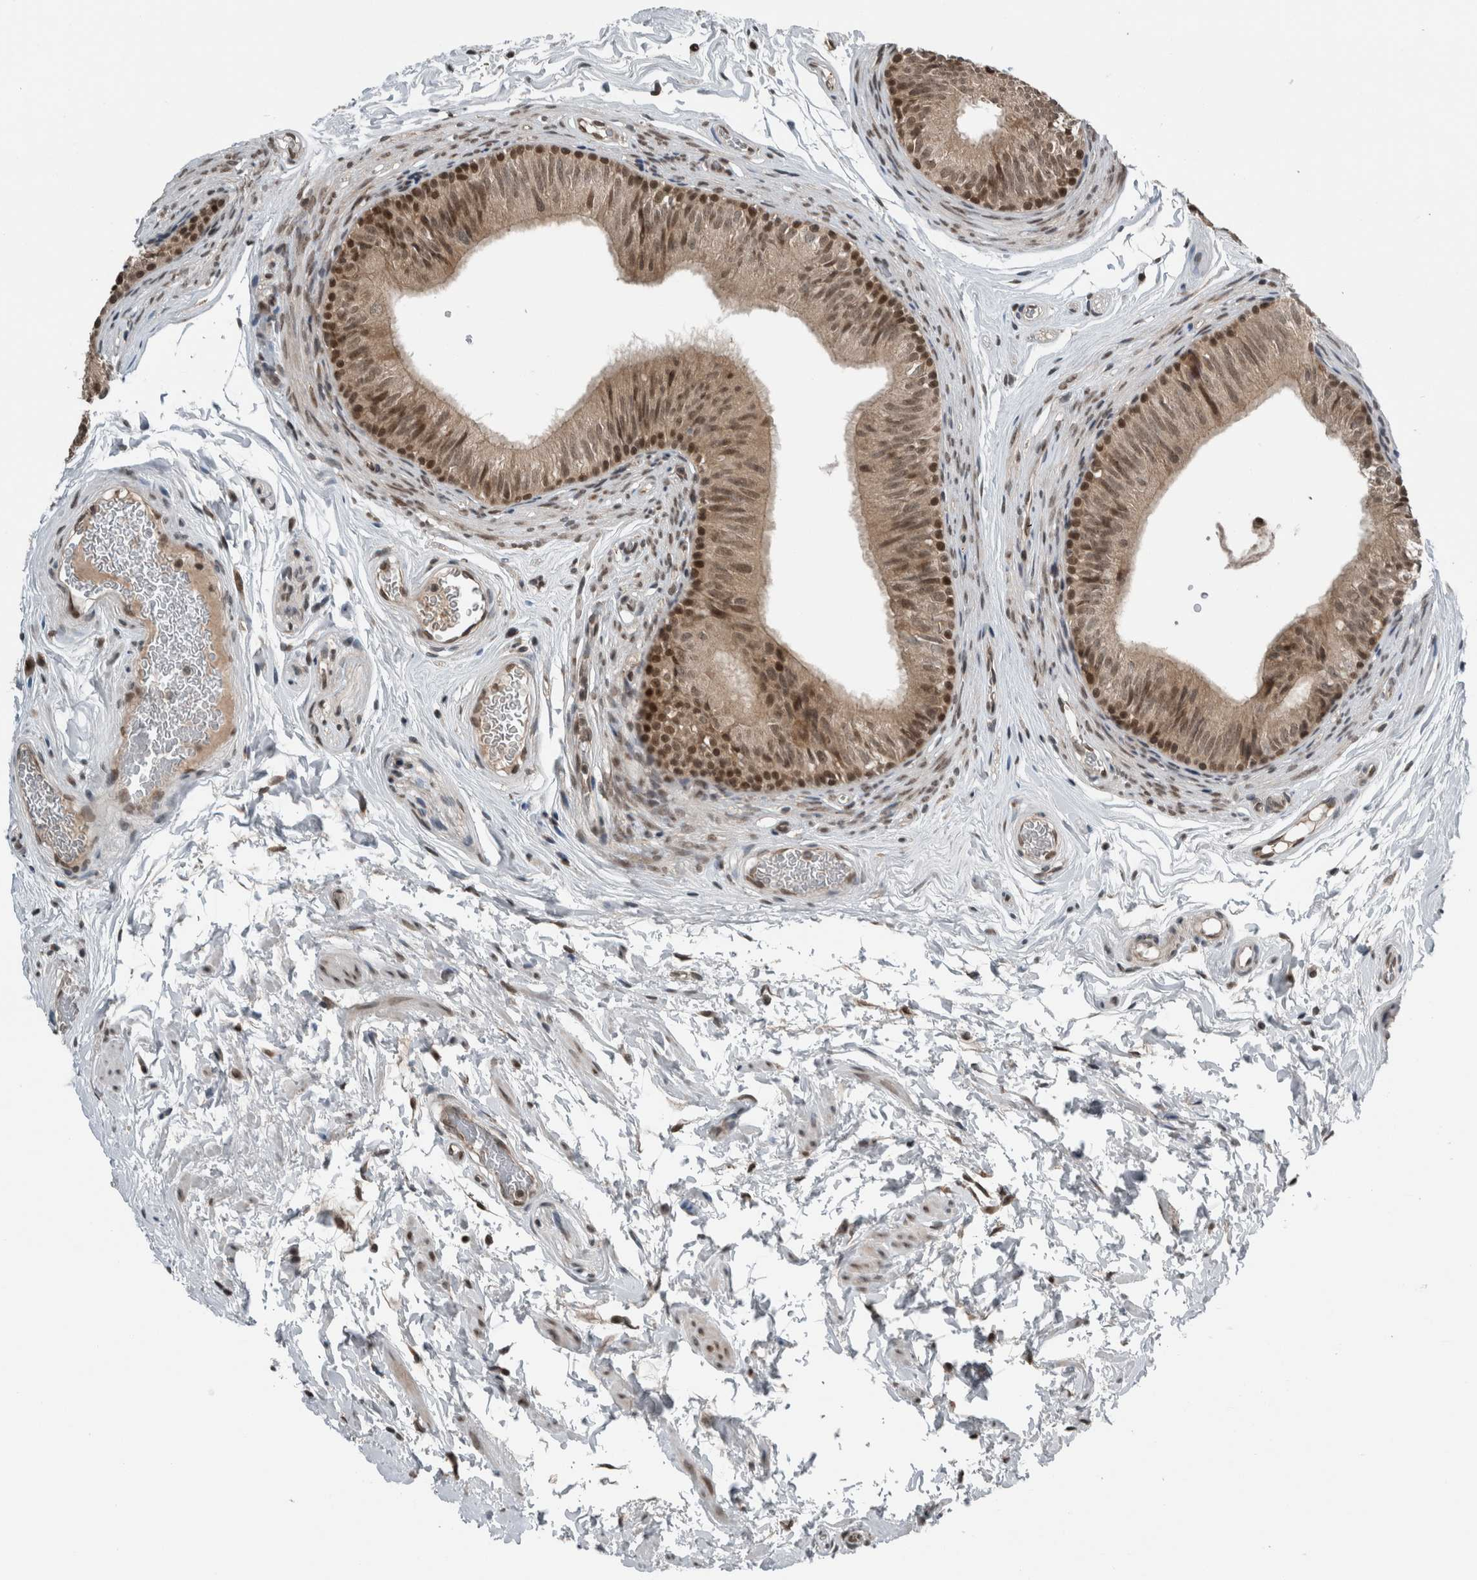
{"staining": {"intensity": "moderate", "quantity": ">75%", "location": "cytoplasmic/membranous,nuclear"}, "tissue": "epididymis", "cell_type": "Glandular cells", "image_type": "normal", "snomed": [{"axis": "morphology", "description": "Normal tissue, NOS"}, {"axis": "topography", "description": "Epididymis"}], "caption": "A brown stain labels moderate cytoplasmic/membranous,nuclear positivity of a protein in glandular cells of benign human epididymis. Immunohistochemistry stains the protein of interest in brown and the nuclei are stained blue.", "gene": "SPAG7", "patient": {"sex": "male", "age": 36}}